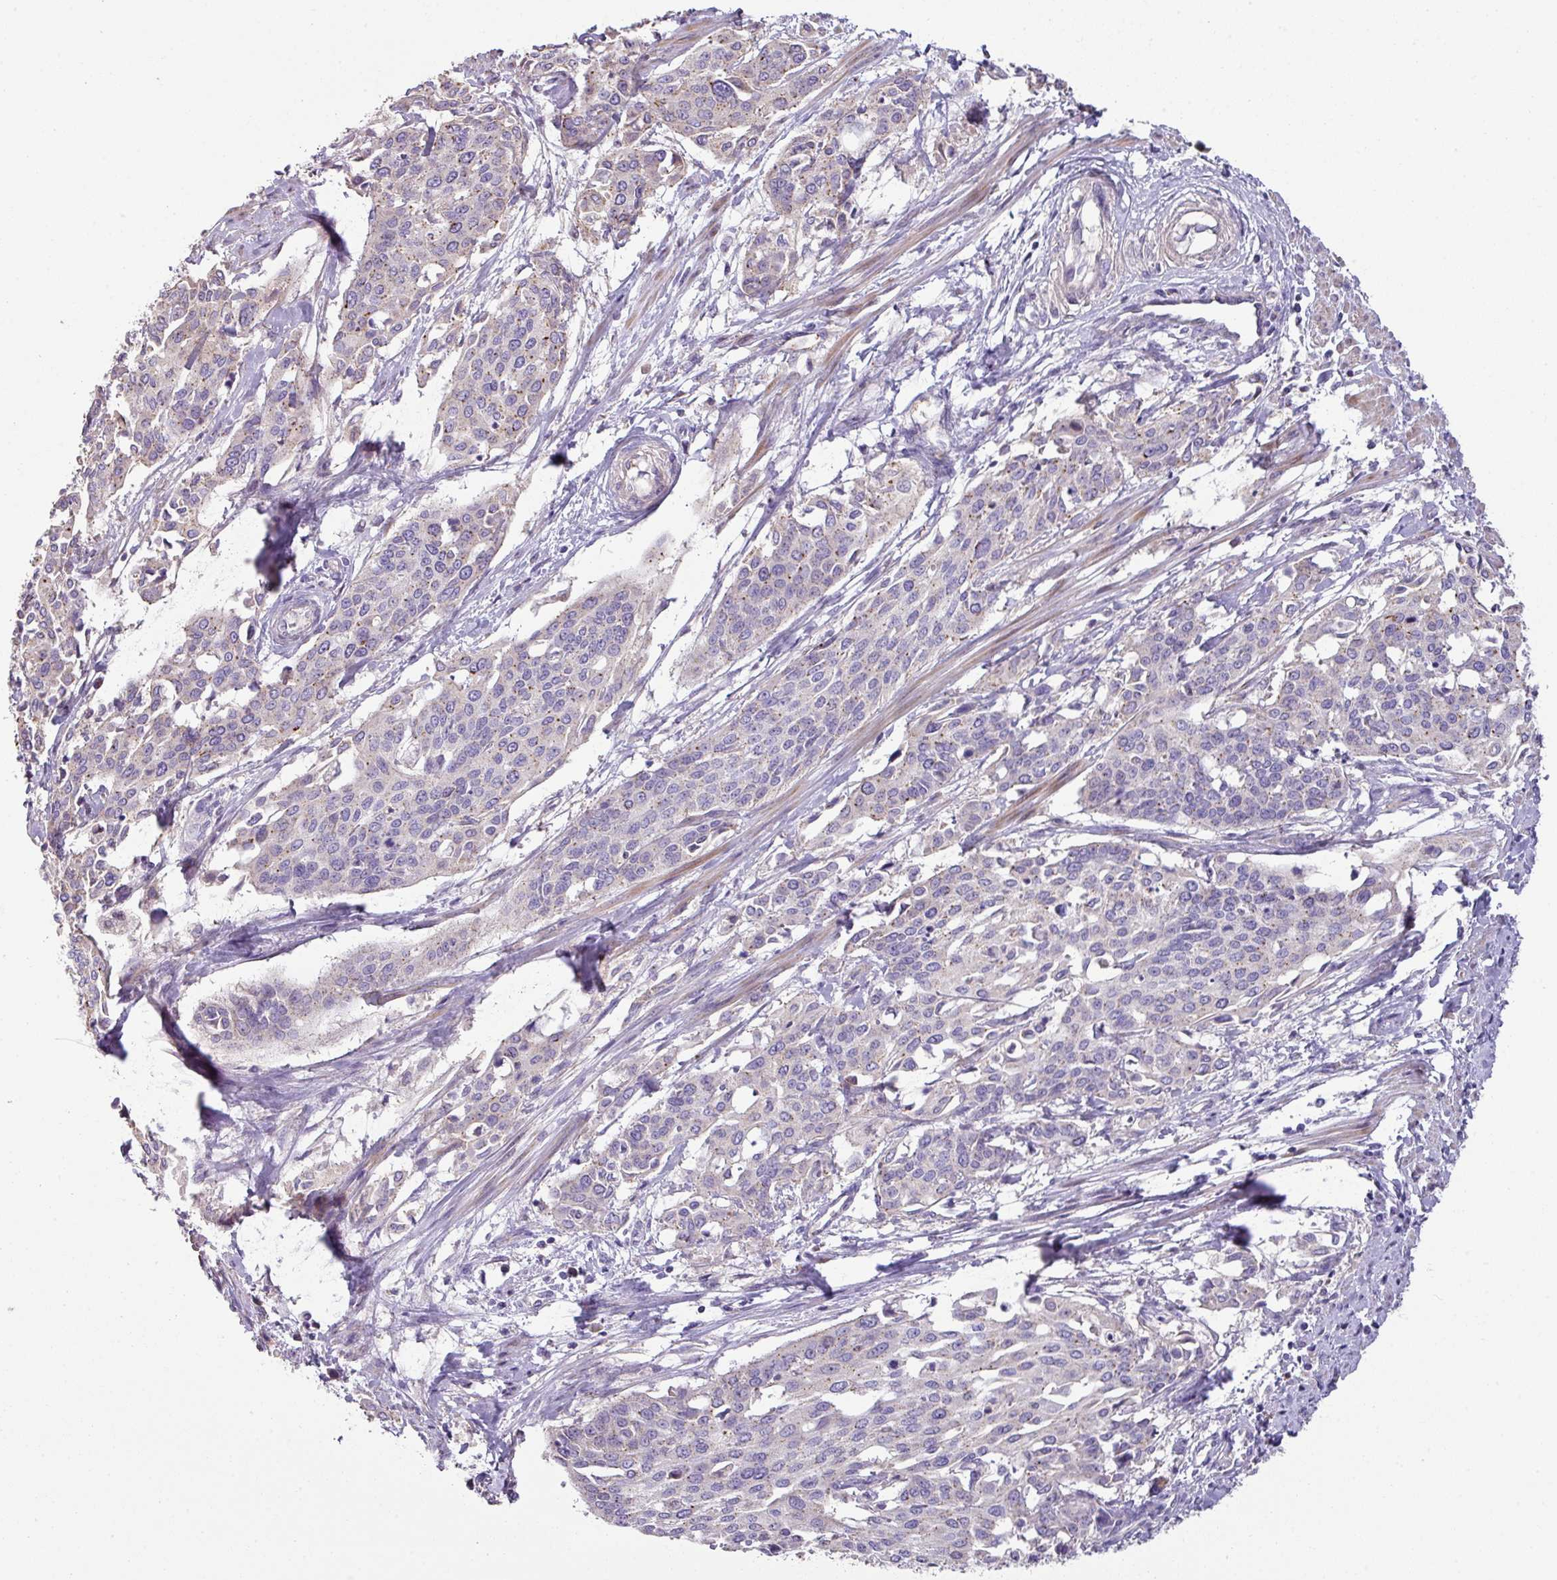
{"staining": {"intensity": "negative", "quantity": "none", "location": "none"}, "tissue": "cervical cancer", "cell_type": "Tumor cells", "image_type": "cancer", "snomed": [{"axis": "morphology", "description": "Squamous cell carcinoma, NOS"}, {"axis": "topography", "description": "Cervix"}], "caption": "Squamous cell carcinoma (cervical) was stained to show a protein in brown. There is no significant positivity in tumor cells.", "gene": "LRRC9", "patient": {"sex": "female", "age": 44}}